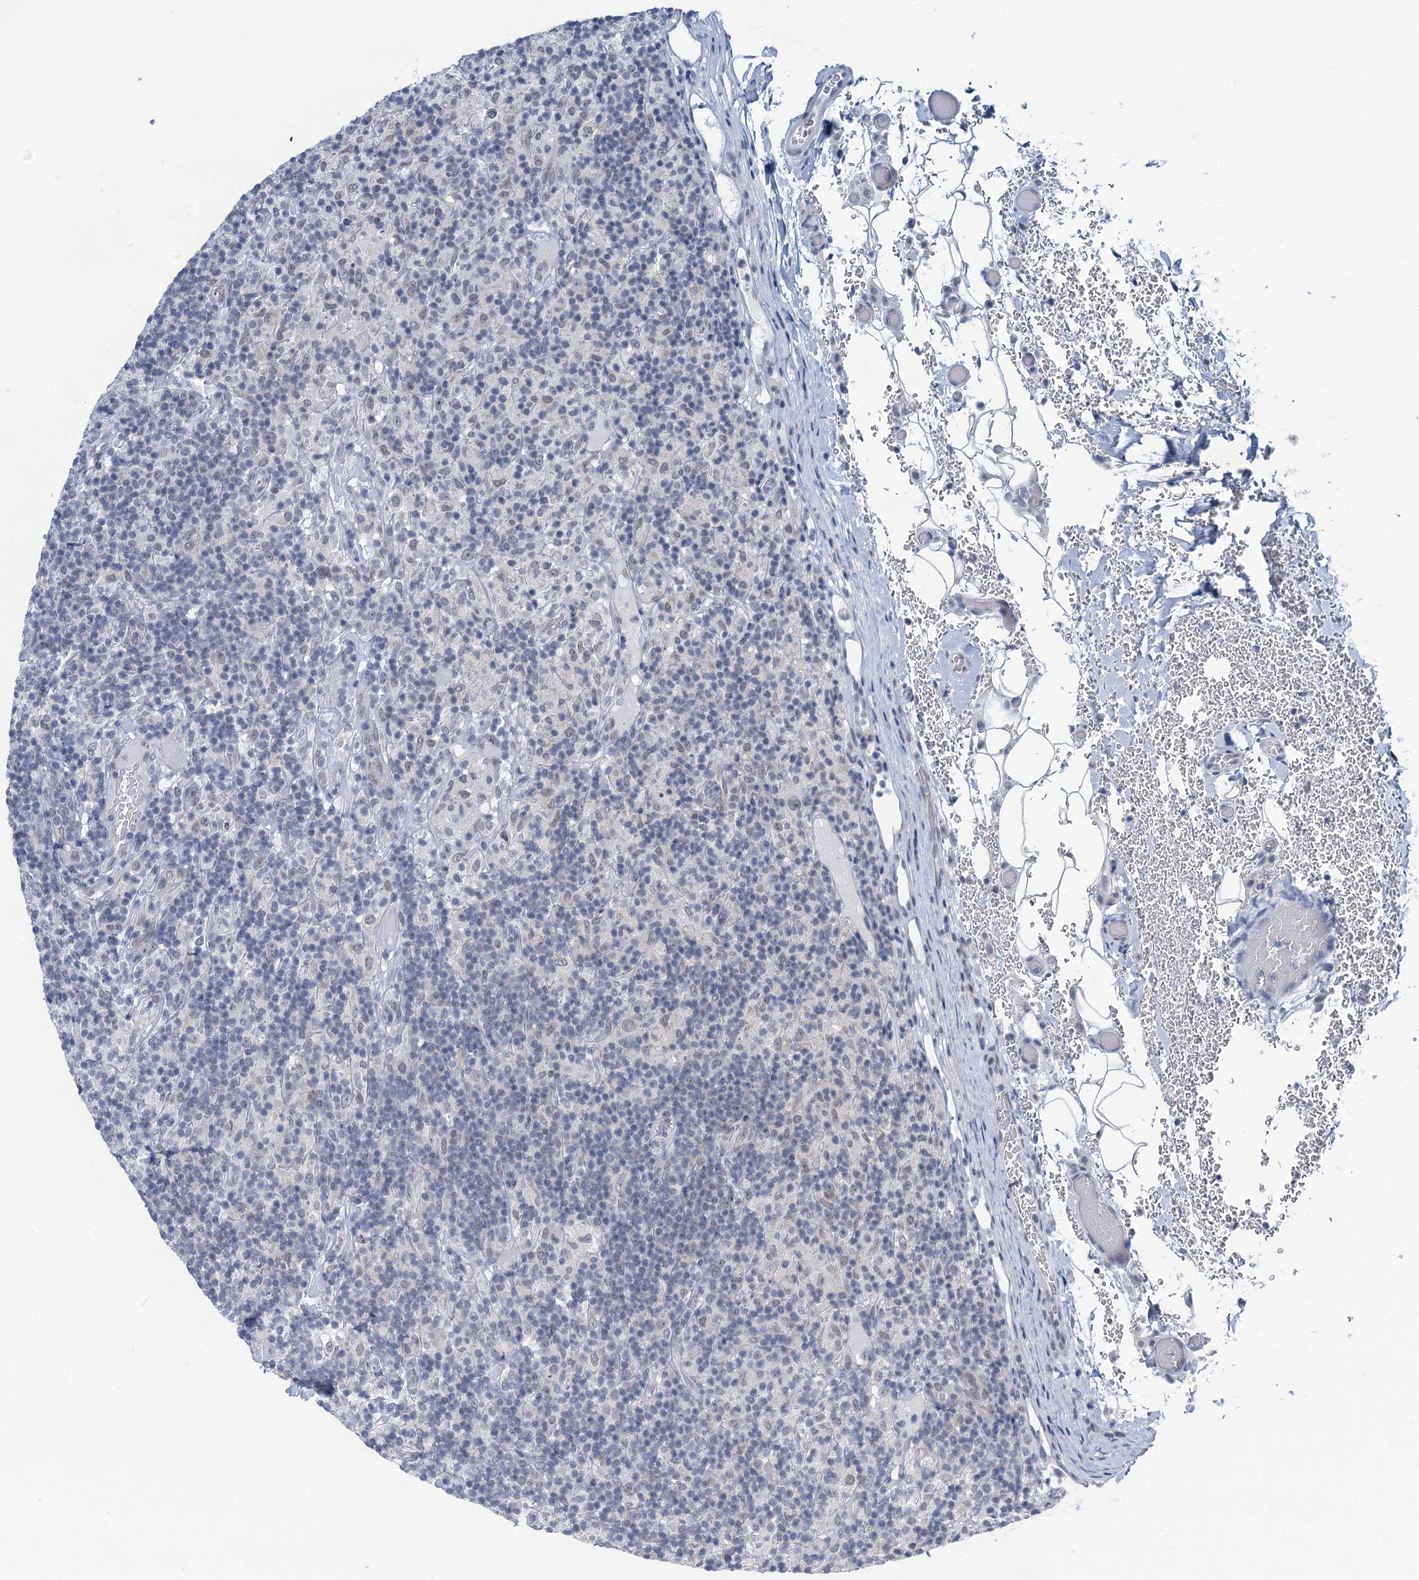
{"staining": {"intensity": "negative", "quantity": "none", "location": "none"}, "tissue": "lymphoma", "cell_type": "Tumor cells", "image_type": "cancer", "snomed": [{"axis": "morphology", "description": "Hodgkin's disease, NOS"}, {"axis": "topography", "description": "Lymph node"}], "caption": "Tumor cells show no significant protein positivity in Hodgkin's disease. (DAB (3,3'-diaminobenzidine) immunohistochemistry, high magnification).", "gene": "HAPSTR1", "patient": {"sex": "male", "age": 70}}